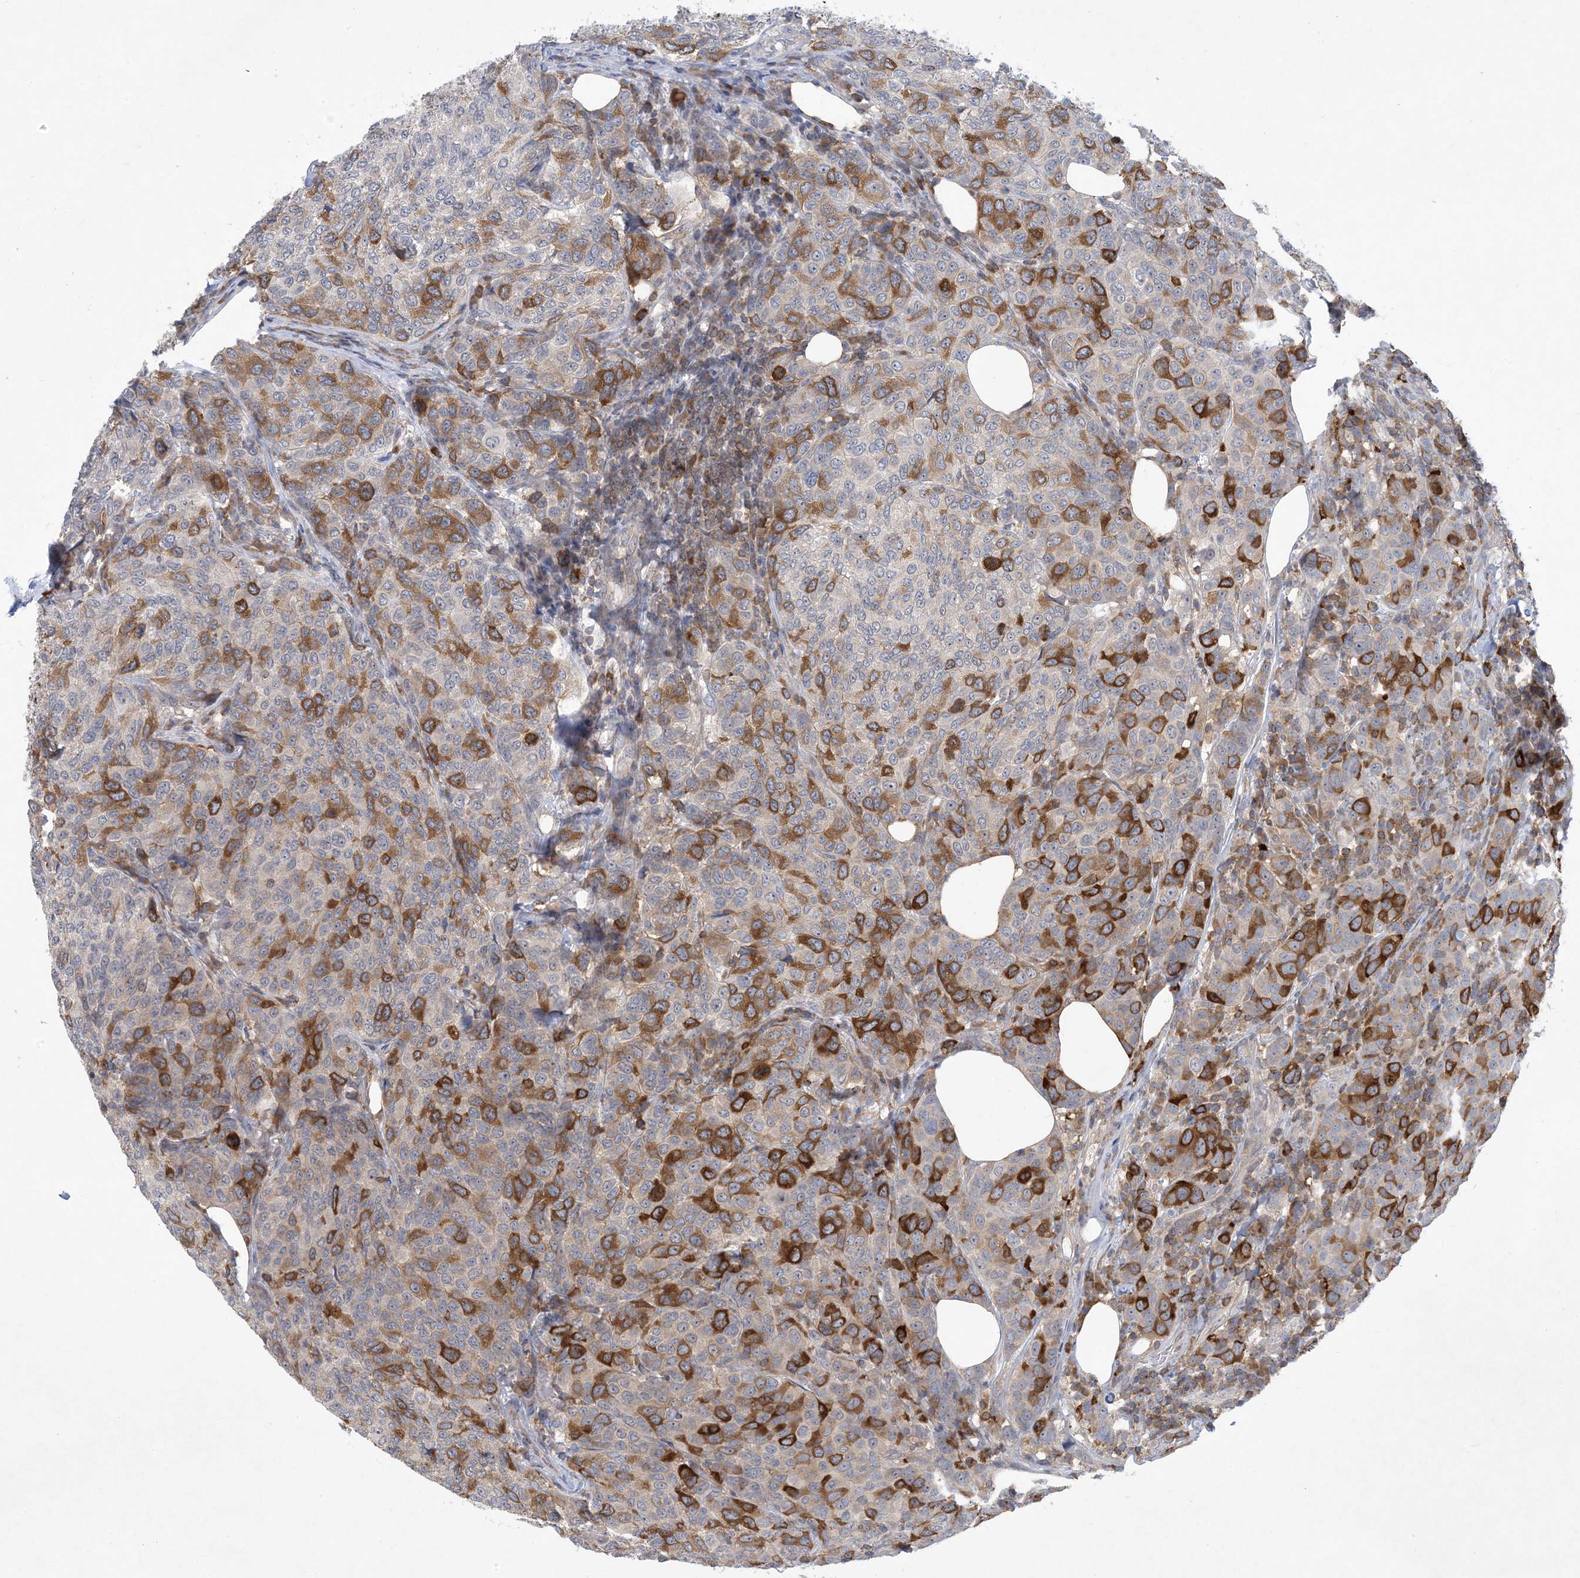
{"staining": {"intensity": "strong", "quantity": "25%-75%", "location": "cytoplasmic/membranous"}, "tissue": "breast cancer", "cell_type": "Tumor cells", "image_type": "cancer", "snomed": [{"axis": "morphology", "description": "Duct carcinoma"}, {"axis": "topography", "description": "Breast"}], "caption": "Immunohistochemistry histopathology image of neoplastic tissue: human breast cancer stained using immunohistochemistry (IHC) demonstrates high levels of strong protein expression localized specifically in the cytoplasmic/membranous of tumor cells, appearing as a cytoplasmic/membranous brown color.", "gene": "AOC1", "patient": {"sex": "female", "age": 55}}